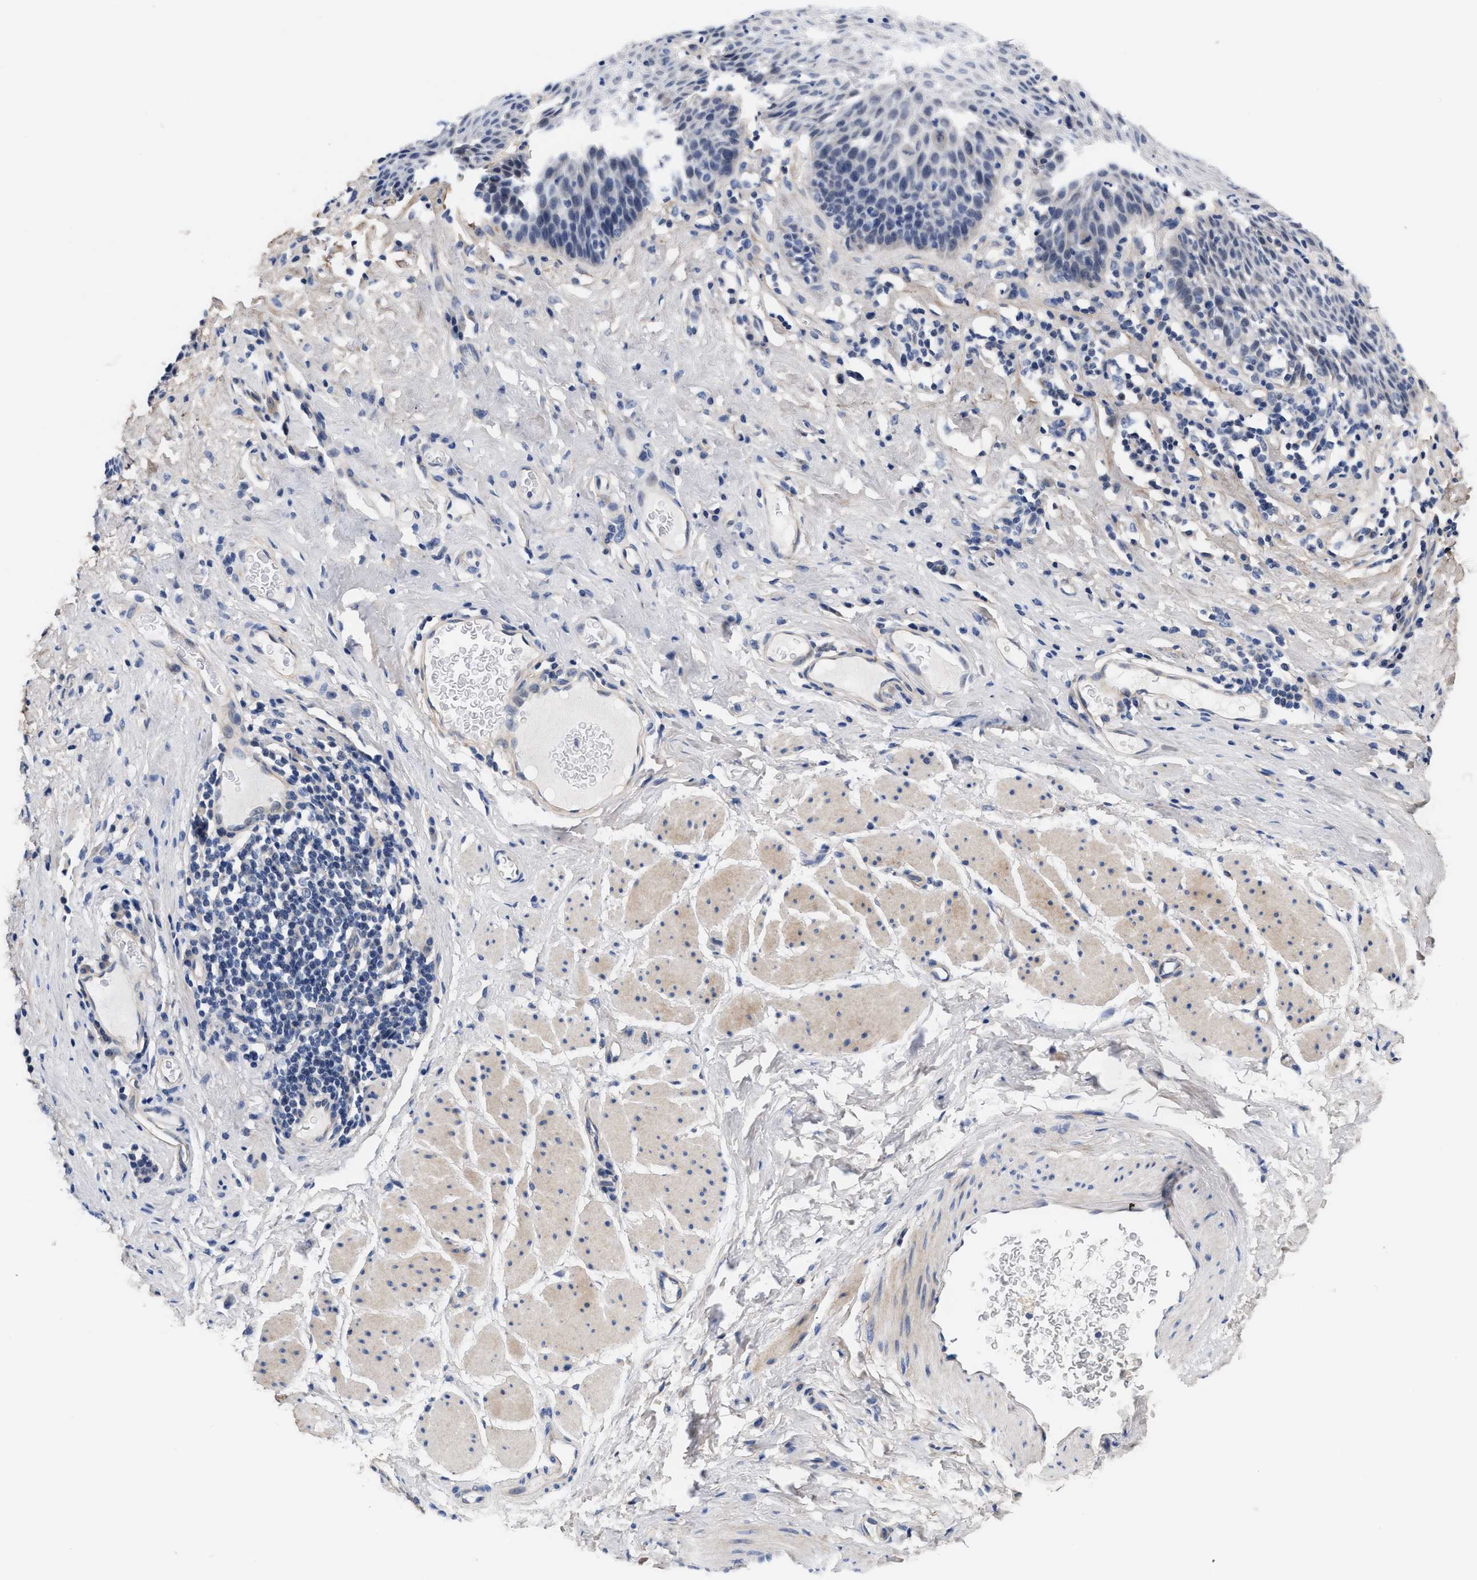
{"staining": {"intensity": "negative", "quantity": "none", "location": "none"}, "tissue": "esophagus", "cell_type": "Squamous epithelial cells", "image_type": "normal", "snomed": [{"axis": "morphology", "description": "Normal tissue, NOS"}, {"axis": "topography", "description": "Esophagus"}], "caption": "A histopathology image of esophagus stained for a protein exhibits no brown staining in squamous epithelial cells.", "gene": "ACTL7B", "patient": {"sex": "female", "age": 61}}